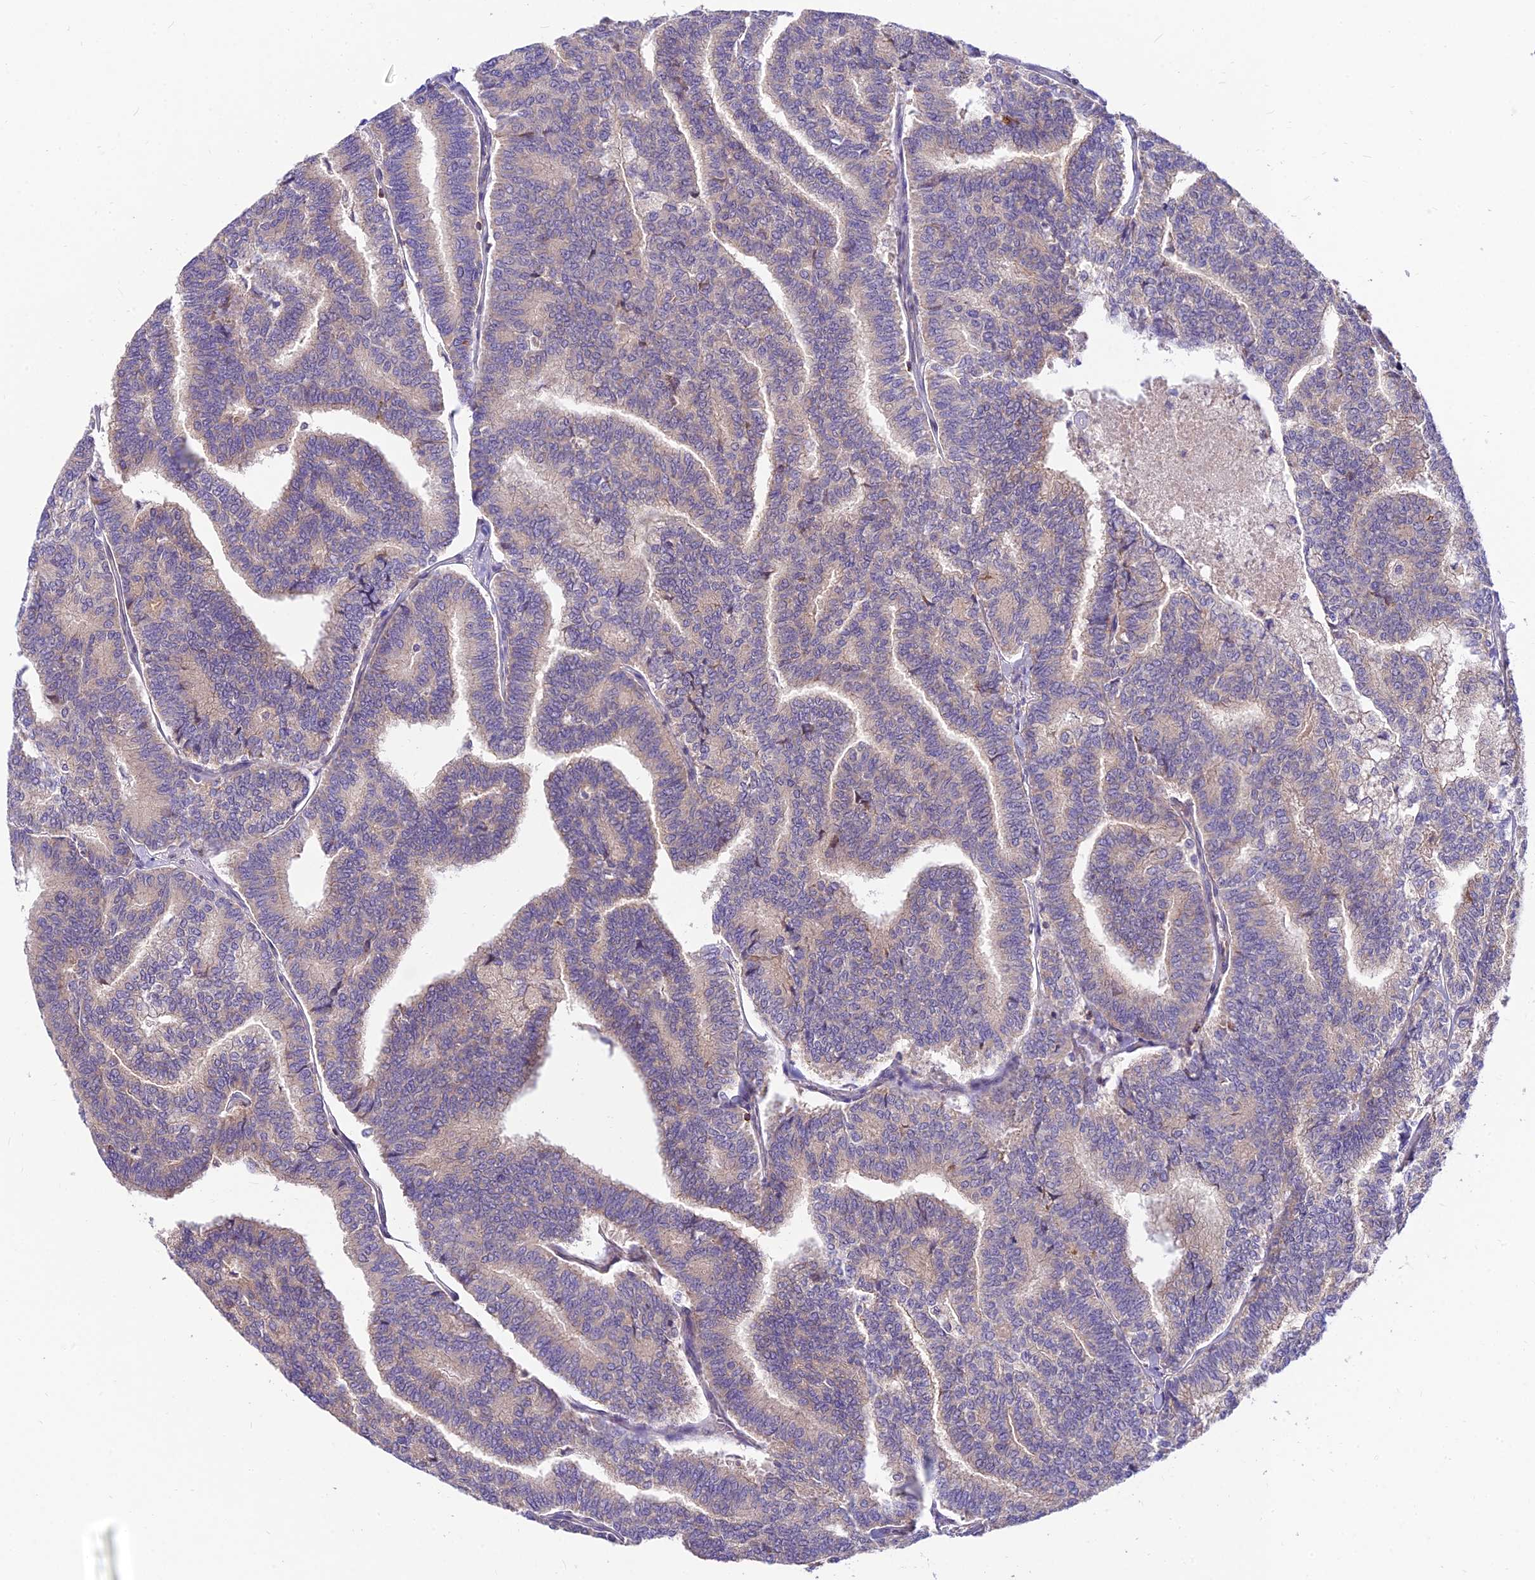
{"staining": {"intensity": "negative", "quantity": "none", "location": "none"}, "tissue": "thyroid cancer", "cell_type": "Tumor cells", "image_type": "cancer", "snomed": [{"axis": "morphology", "description": "Papillary adenocarcinoma, NOS"}, {"axis": "topography", "description": "Thyroid gland"}], "caption": "Photomicrograph shows no protein expression in tumor cells of thyroid cancer (papillary adenocarcinoma) tissue.", "gene": "C6orf132", "patient": {"sex": "female", "age": 35}}